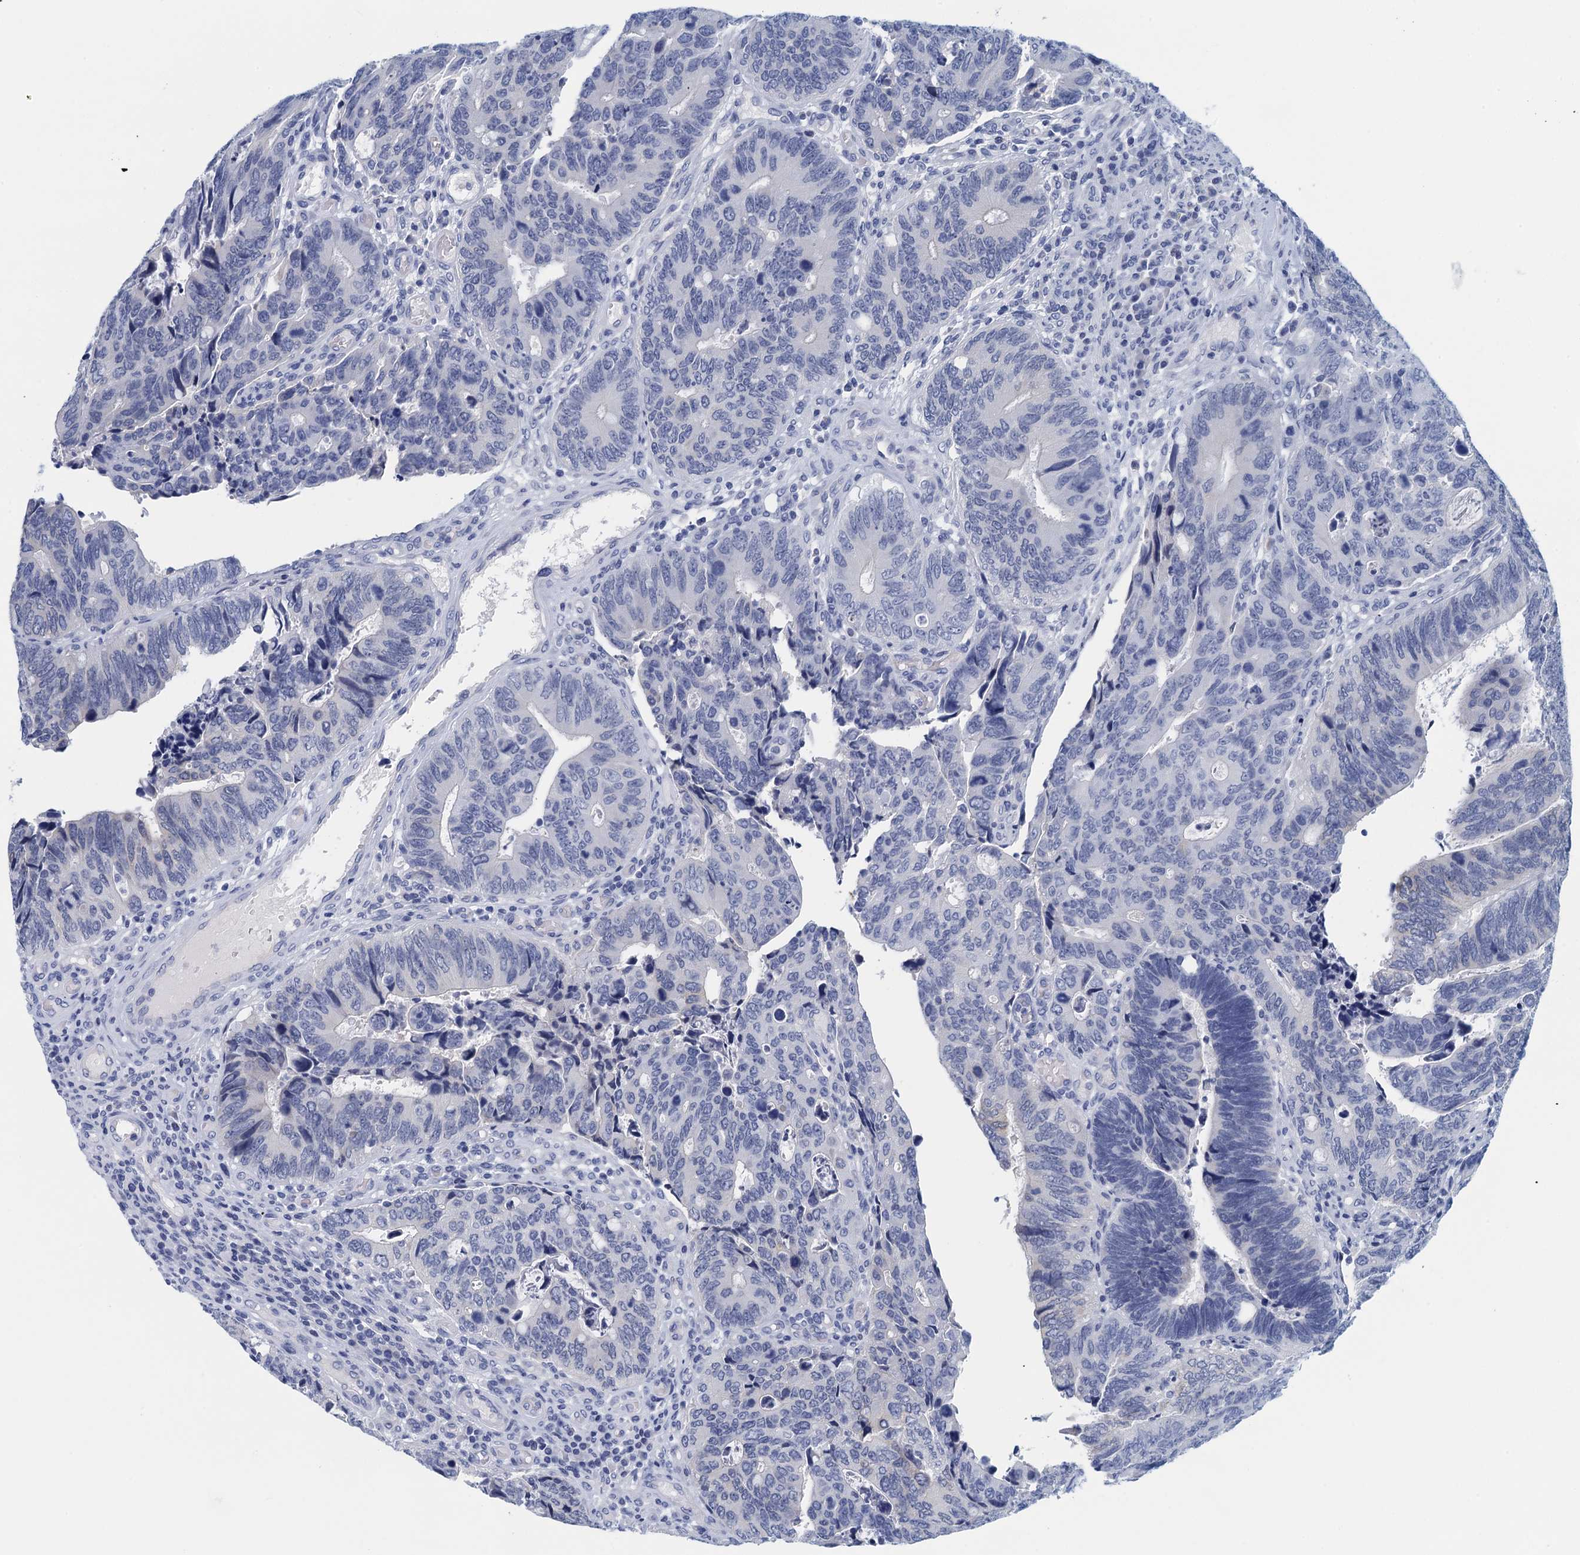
{"staining": {"intensity": "negative", "quantity": "none", "location": "none"}, "tissue": "colorectal cancer", "cell_type": "Tumor cells", "image_type": "cancer", "snomed": [{"axis": "morphology", "description": "Adenocarcinoma, NOS"}, {"axis": "topography", "description": "Colon"}], "caption": "Tumor cells are negative for protein expression in human colorectal adenocarcinoma.", "gene": "CYP51A1", "patient": {"sex": "male", "age": 87}}